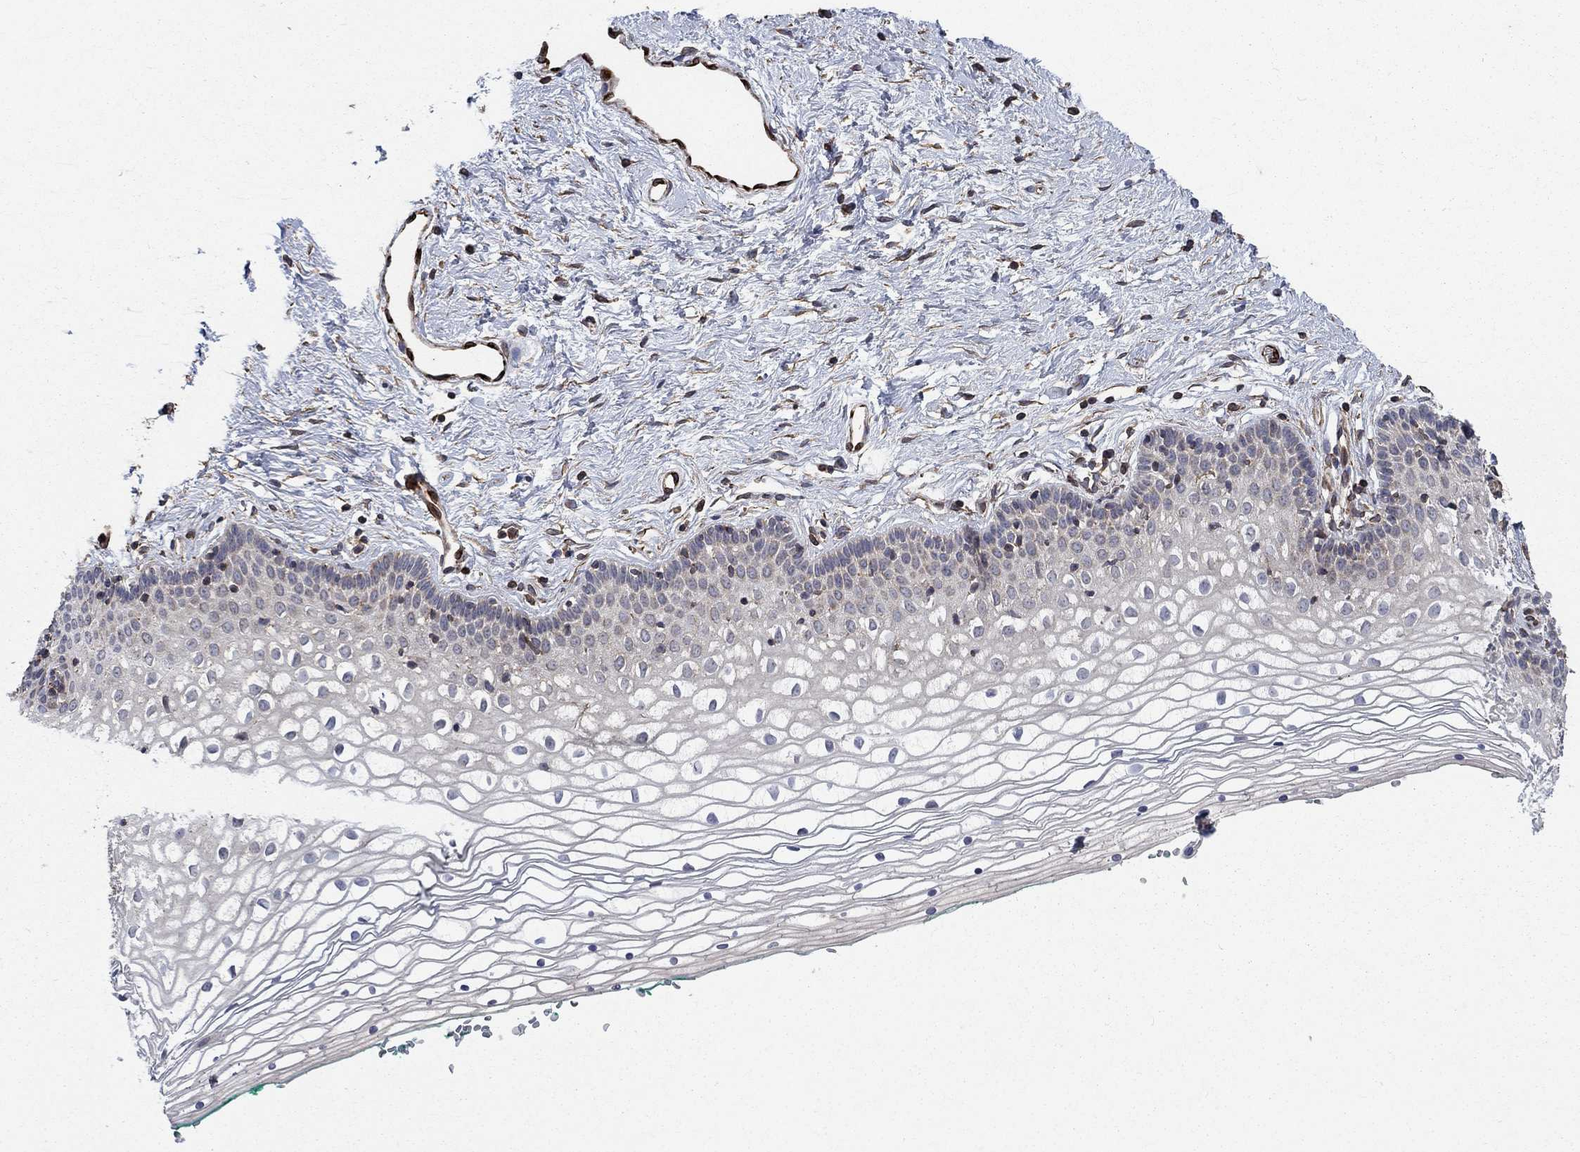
{"staining": {"intensity": "negative", "quantity": "none", "location": "none"}, "tissue": "vagina", "cell_type": "Squamous epithelial cells", "image_type": "normal", "snomed": [{"axis": "morphology", "description": "Normal tissue, NOS"}, {"axis": "topography", "description": "Vagina"}], "caption": "This histopathology image is of normal vagina stained with IHC to label a protein in brown with the nuclei are counter-stained blue. There is no positivity in squamous epithelial cells.", "gene": "NDUFC1", "patient": {"sex": "female", "age": 36}}